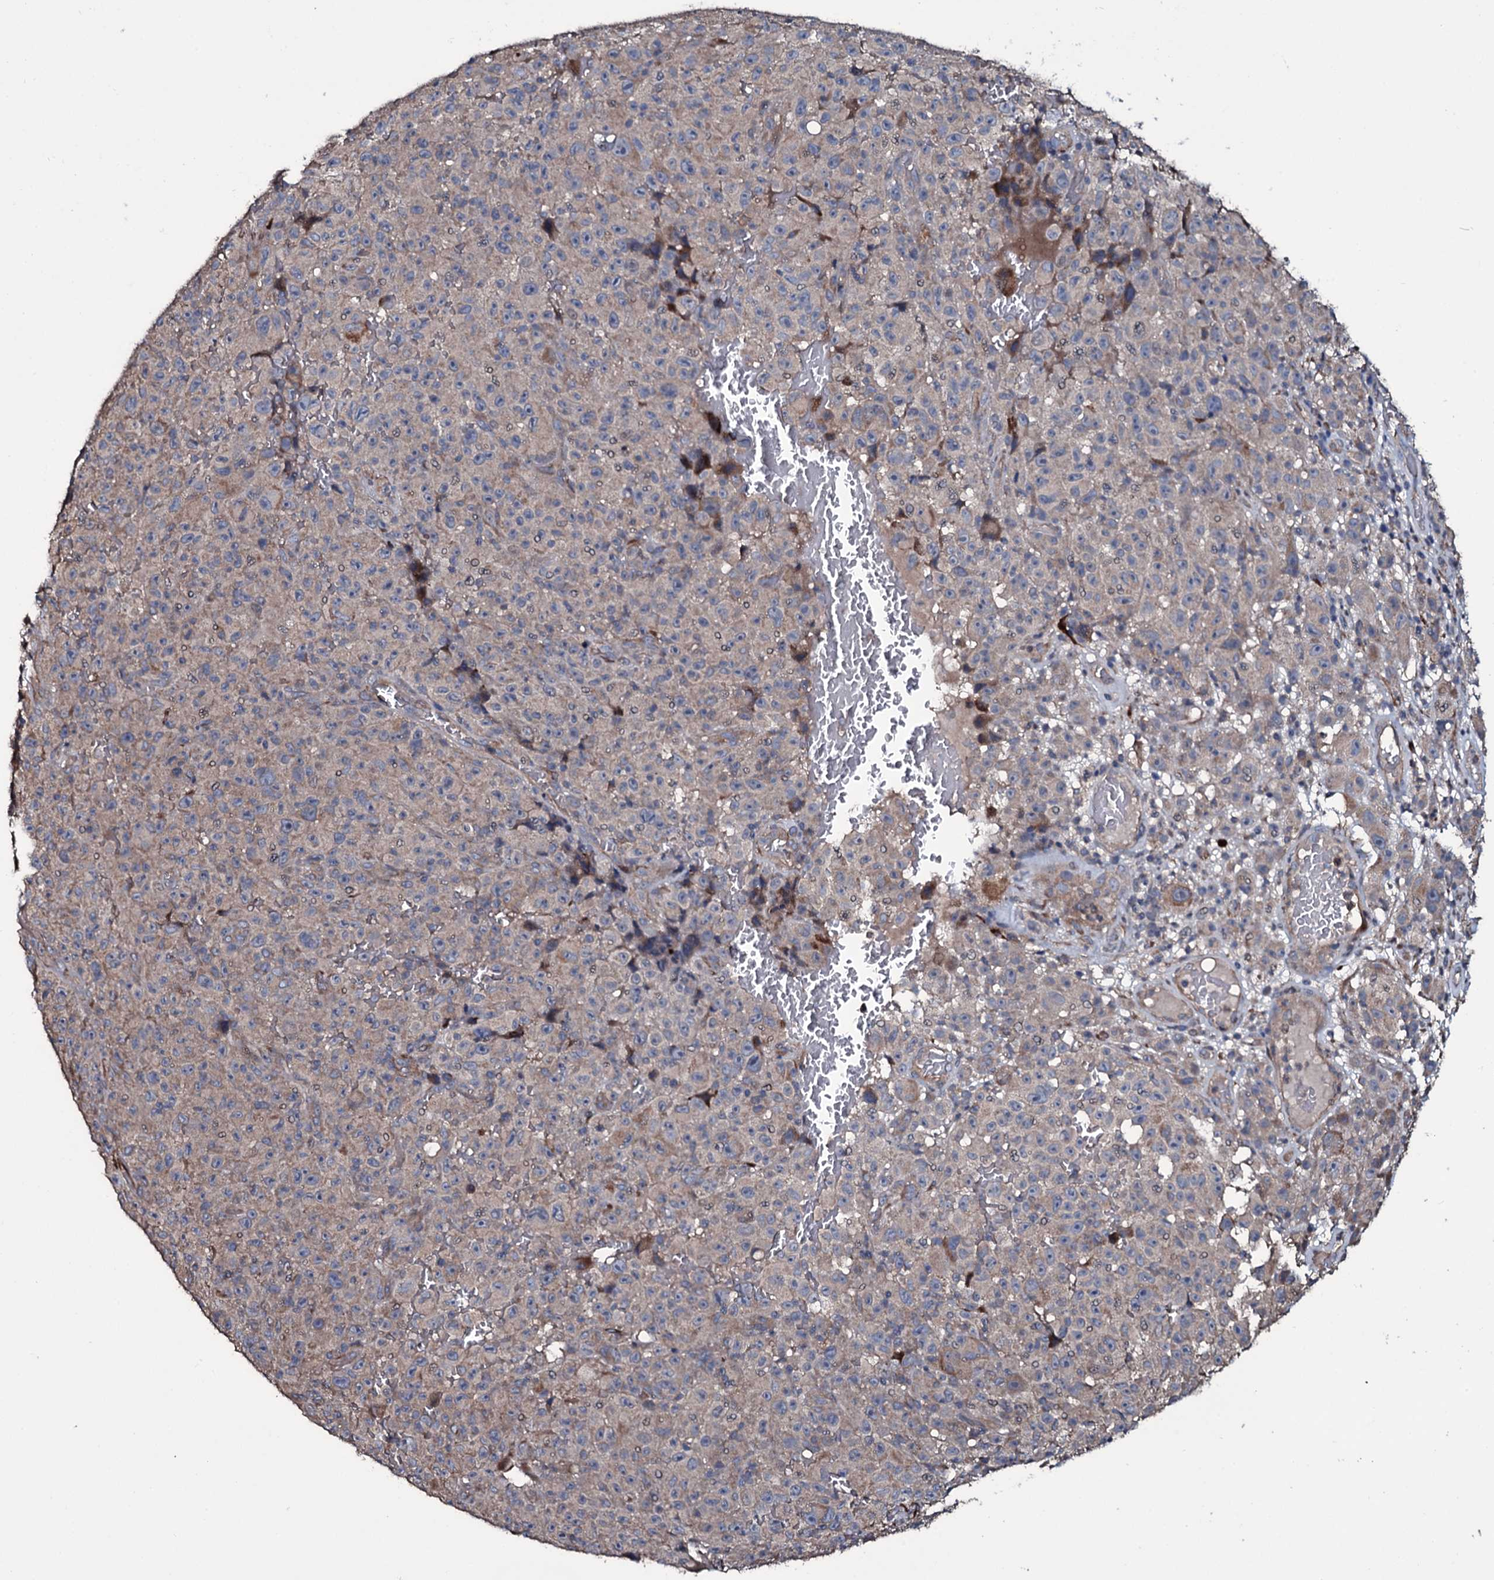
{"staining": {"intensity": "weak", "quantity": "<25%", "location": "cytoplasmic/membranous"}, "tissue": "melanoma", "cell_type": "Tumor cells", "image_type": "cancer", "snomed": [{"axis": "morphology", "description": "Malignant melanoma, NOS"}, {"axis": "topography", "description": "Skin"}], "caption": "An IHC photomicrograph of malignant melanoma is shown. There is no staining in tumor cells of malignant melanoma.", "gene": "WIPF3", "patient": {"sex": "female", "age": 82}}